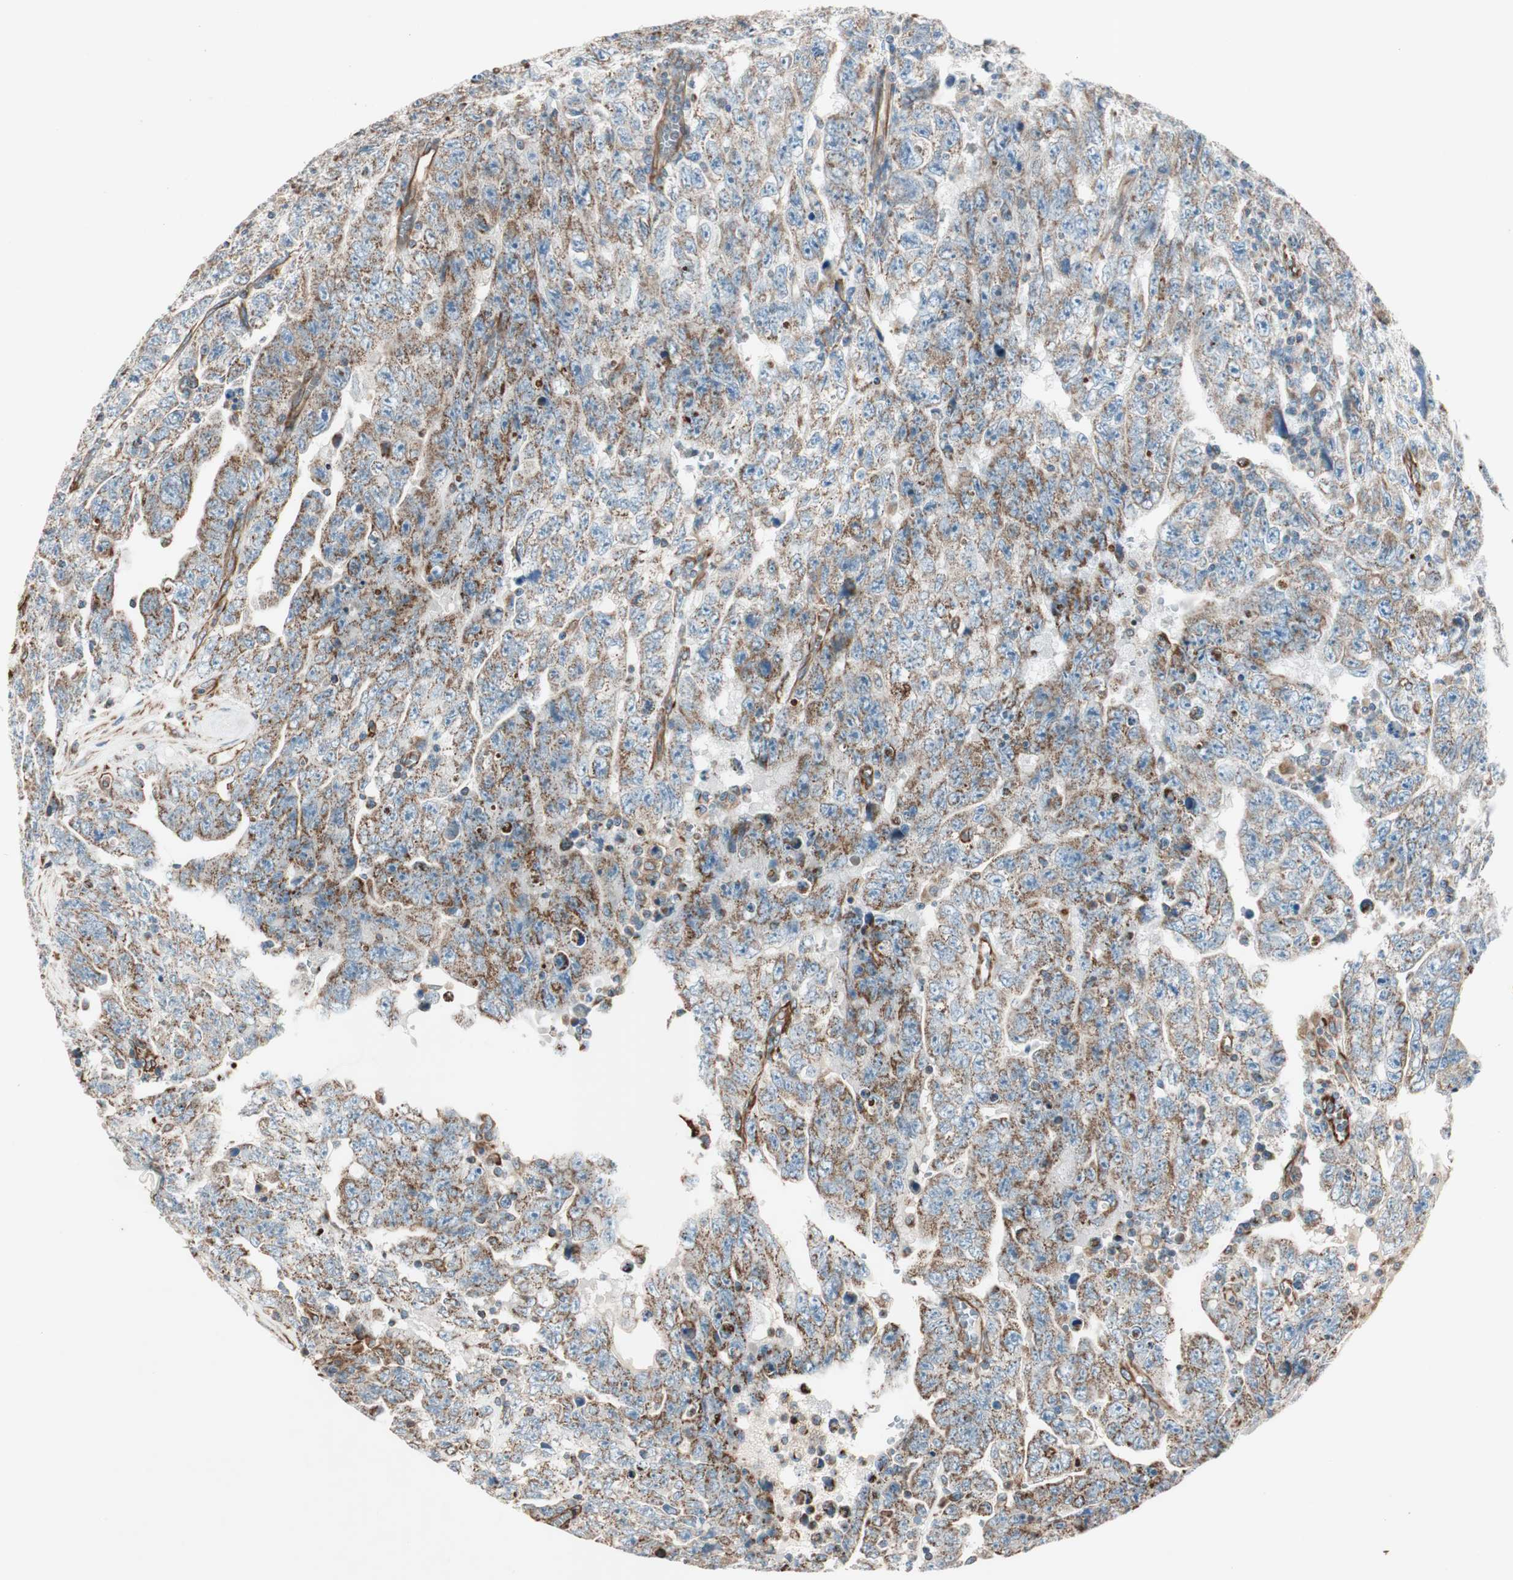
{"staining": {"intensity": "moderate", "quantity": "25%-75%", "location": "cytoplasmic/membranous"}, "tissue": "testis cancer", "cell_type": "Tumor cells", "image_type": "cancer", "snomed": [{"axis": "morphology", "description": "Carcinoma, Embryonal, NOS"}, {"axis": "topography", "description": "Testis"}], "caption": "Testis embryonal carcinoma tissue displays moderate cytoplasmic/membranous staining in about 25%-75% of tumor cells", "gene": "SRCIN1", "patient": {"sex": "male", "age": 28}}